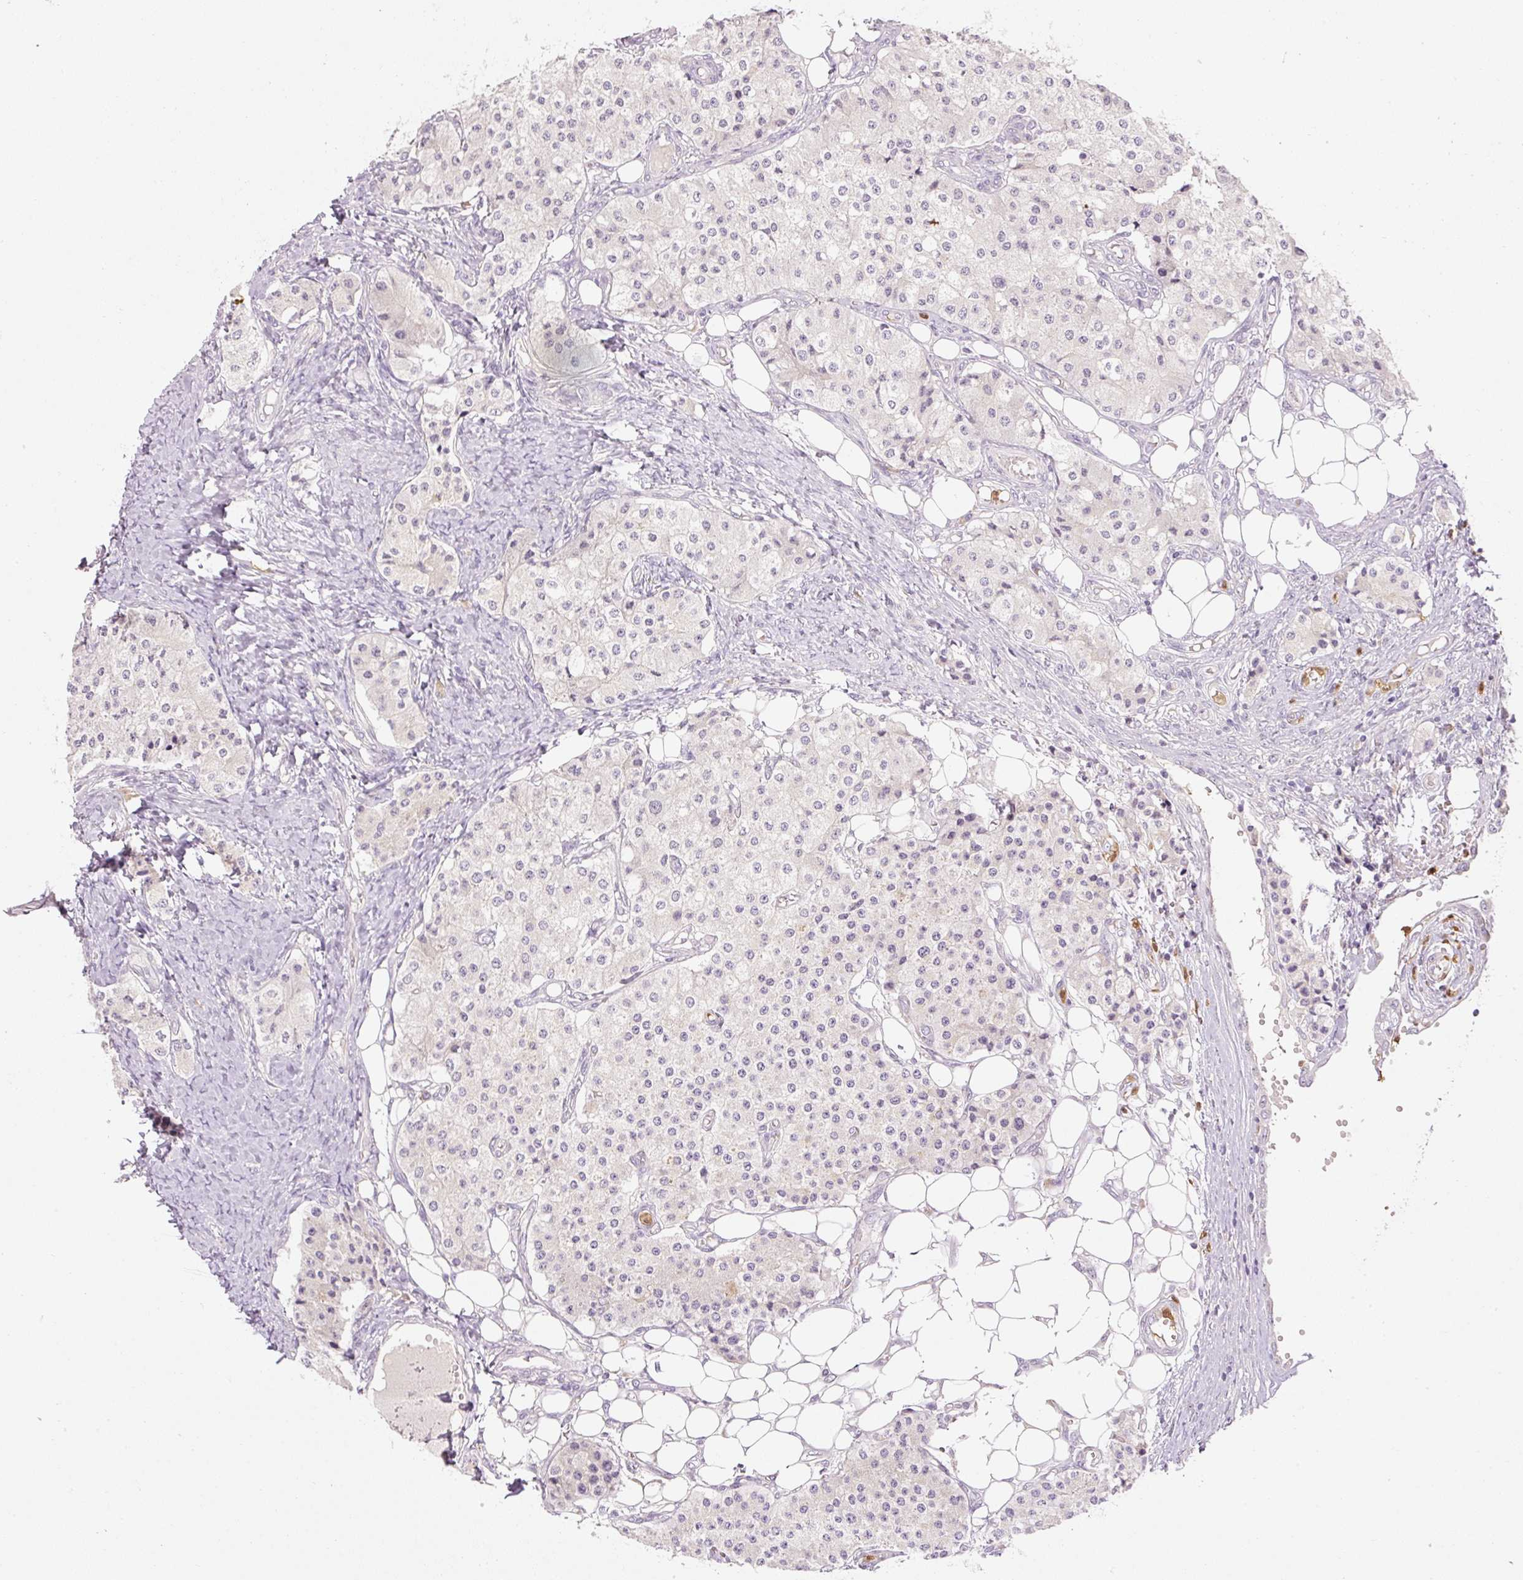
{"staining": {"intensity": "negative", "quantity": "none", "location": "none"}, "tissue": "carcinoid", "cell_type": "Tumor cells", "image_type": "cancer", "snomed": [{"axis": "morphology", "description": "Carcinoid, malignant, NOS"}, {"axis": "topography", "description": "Colon"}], "caption": "Immunohistochemistry (IHC) of human malignant carcinoid reveals no staining in tumor cells.", "gene": "CTTNBP2", "patient": {"sex": "female", "age": 52}}